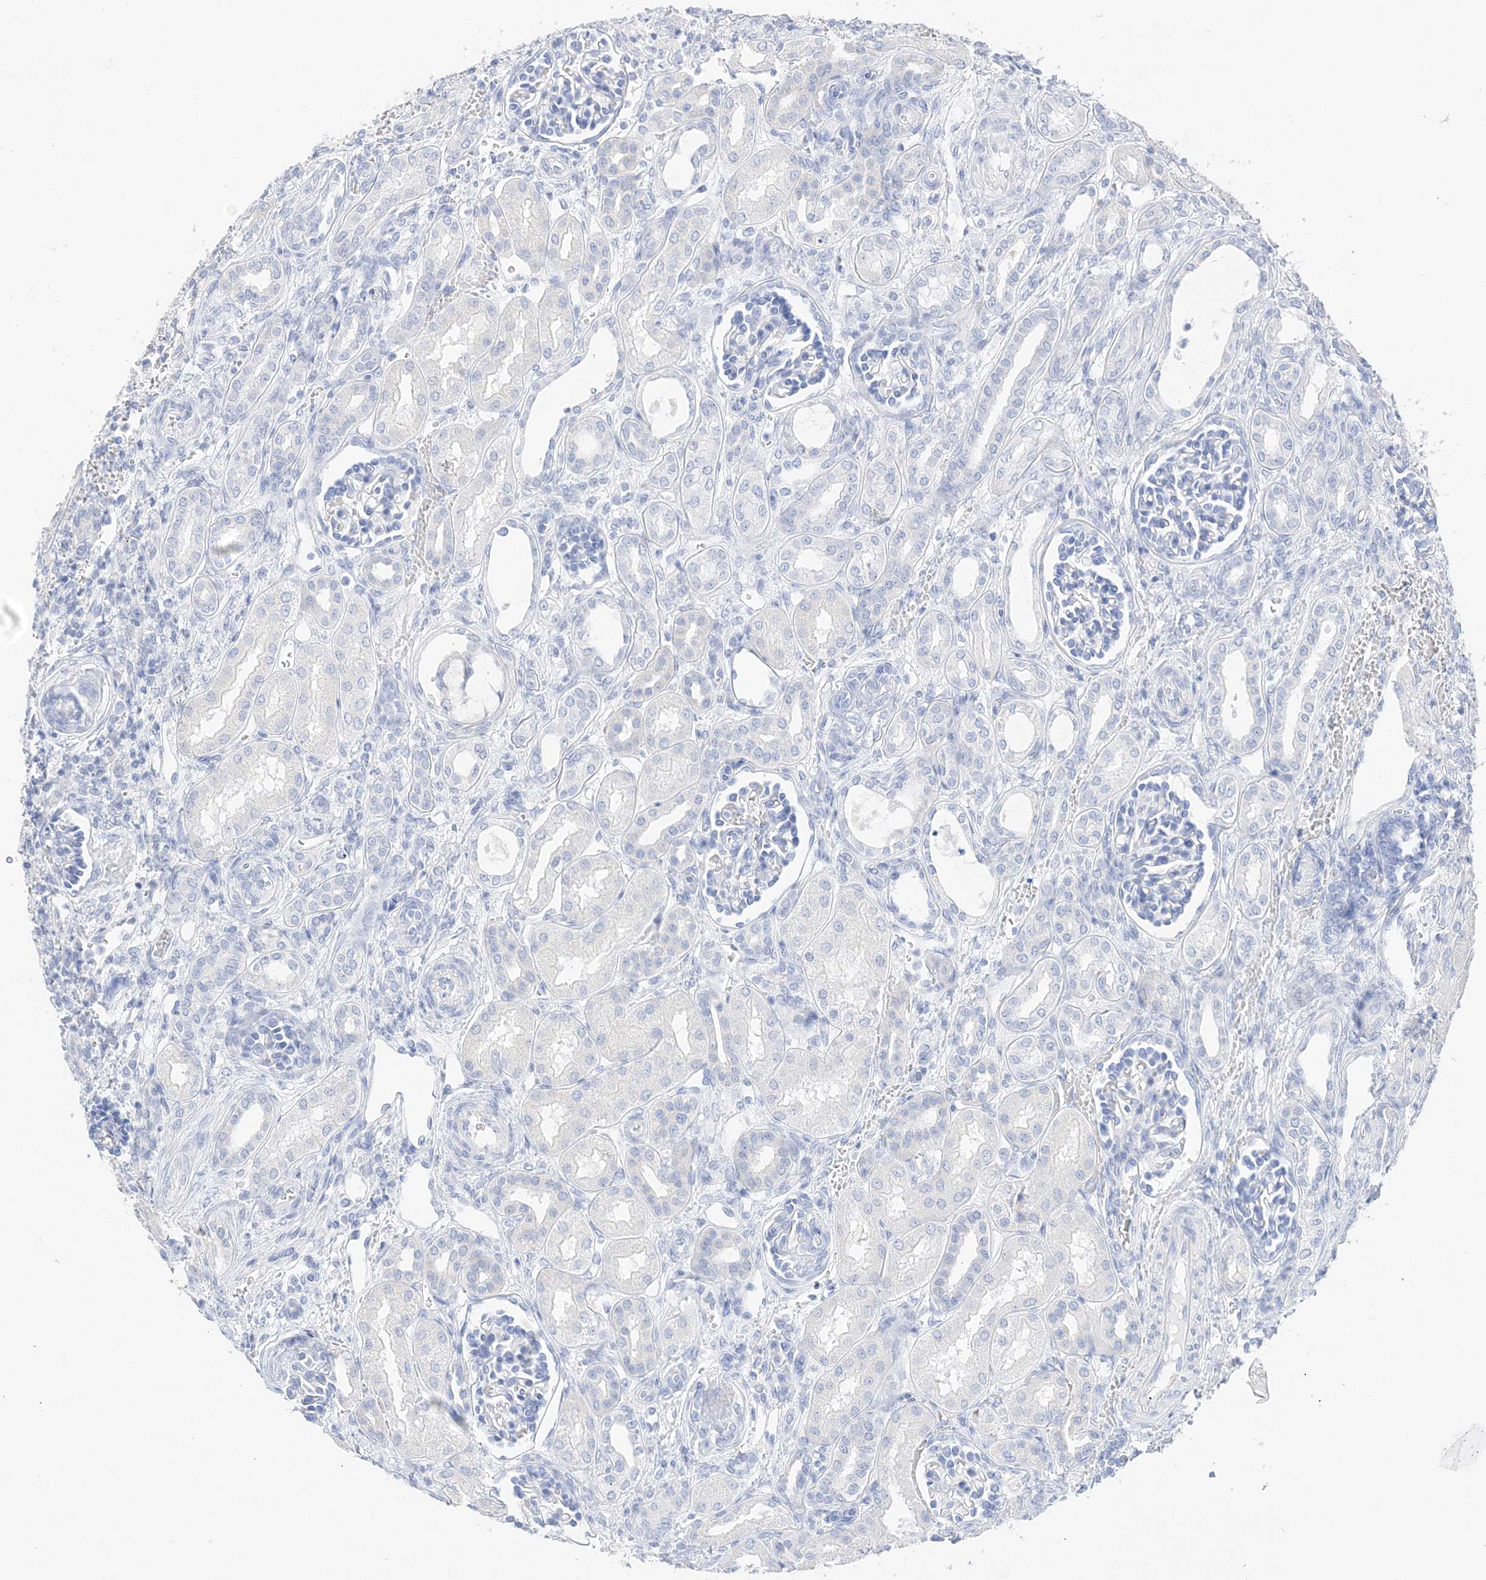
{"staining": {"intensity": "negative", "quantity": "none", "location": "none"}, "tissue": "kidney", "cell_type": "Cells in glomeruli", "image_type": "normal", "snomed": [{"axis": "morphology", "description": "Normal tissue, NOS"}, {"axis": "morphology", "description": "Neoplasm, malignant, NOS"}, {"axis": "topography", "description": "Kidney"}], "caption": "Immunohistochemistry micrograph of unremarkable kidney: human kidney stained with DAB (3,3'-diaminobenzidine) shows no significant protein expression in cells in glomeruli.", "gene": "MUC17", "patient": {"sex": "female", "age": 1}}